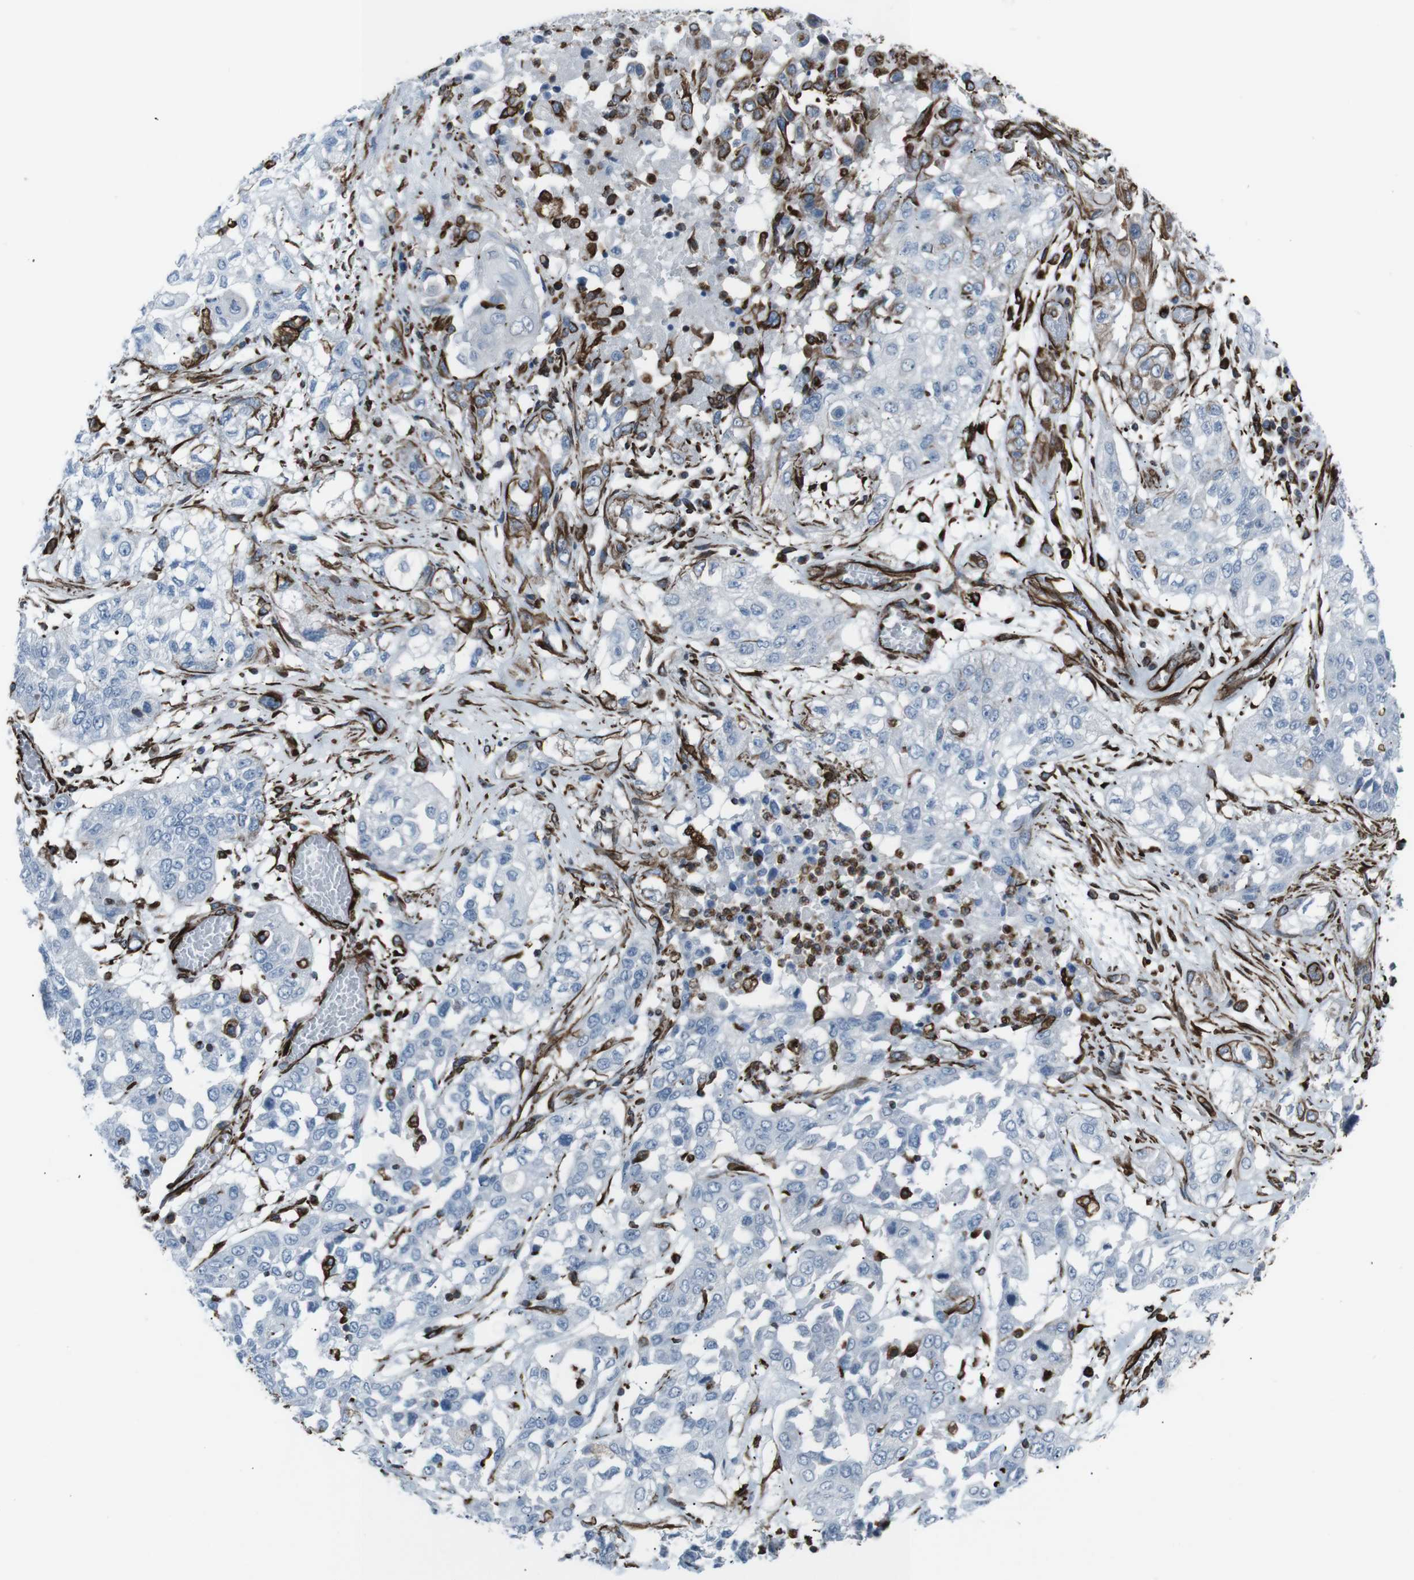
{"staining": {"intensity": "moderate", "quantity": "<25%", "location": "cytoplasmic/membranous"}, "tissue": "lung cancer", "cell_type": "Tumor cells", "image_type": "cancer", "snomed": [{"axis": "morphology", "description": "Squamous cell carcinoma, NOS"}, {"axis": "topography", "description": "Lung"}], "caption": "A micrograph of squamous cell carcinoma (lung) stained for a protein demonstrates moderate cytoplasmic/membranous brown staining in tumor cells.", "gene": "ZDHHC6", "patient": {"sex": "male", "age": 71}}